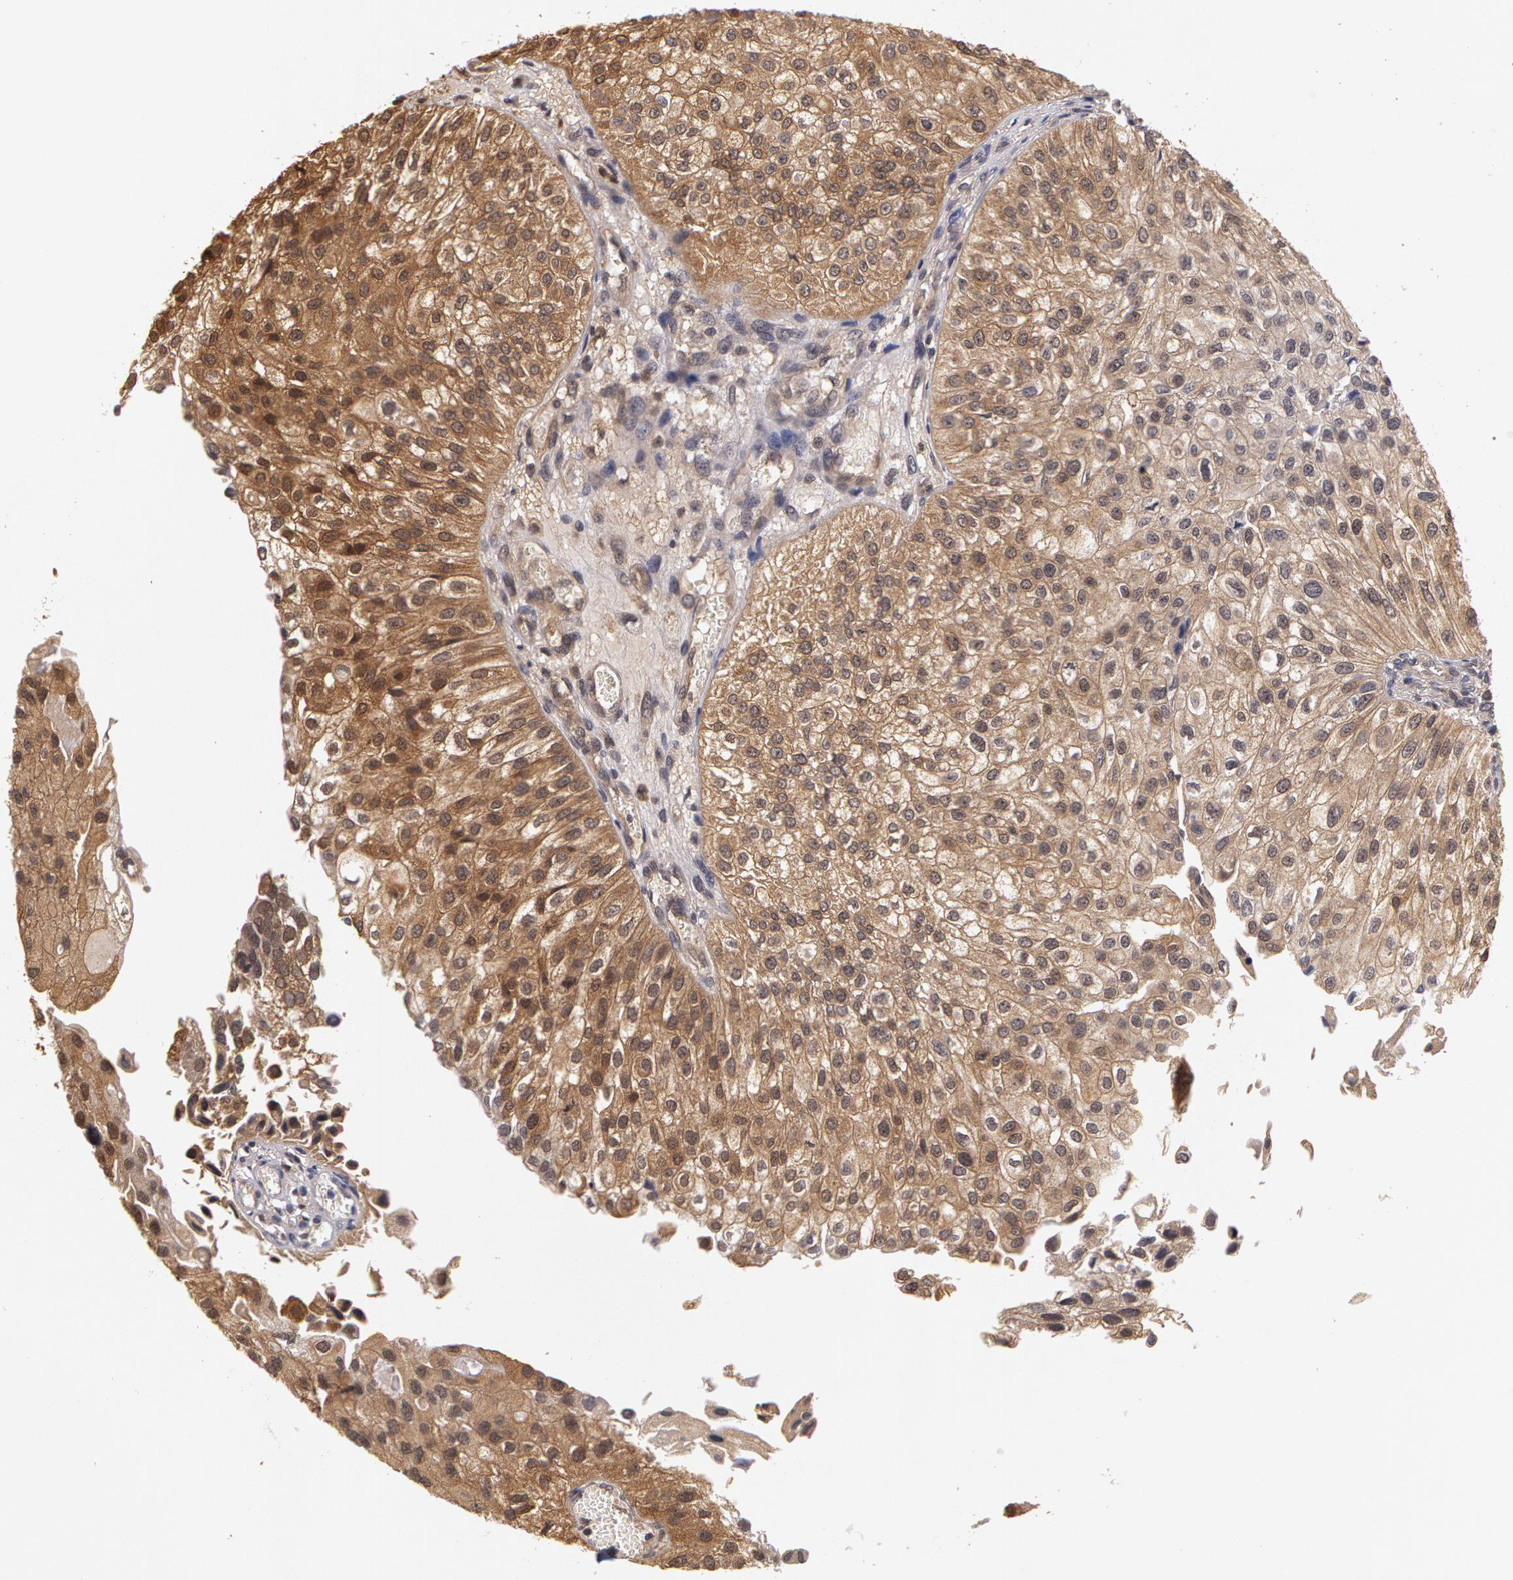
{"staining": {"intensity": "weak", "quantity": ">75%", "location": "cytoplasmic/membranous"}, "tissue": "urothelial cancer", "cell_type": "Tumor cells", "image_type": "cancer", "snomed": [{"axis": "morphology", "description": "Urothelial carcinoma, Low grade"}, {"axis": "topography", "description": "Urinary bladder"}], "caption": "Protein expression analysis of urothelial cancer reveals weak cytoplasmic/membranous positivity in approximately >75% of tumor cells.", "gene": "AHSA1", "patient": {"sex": "female", "age": 89}}